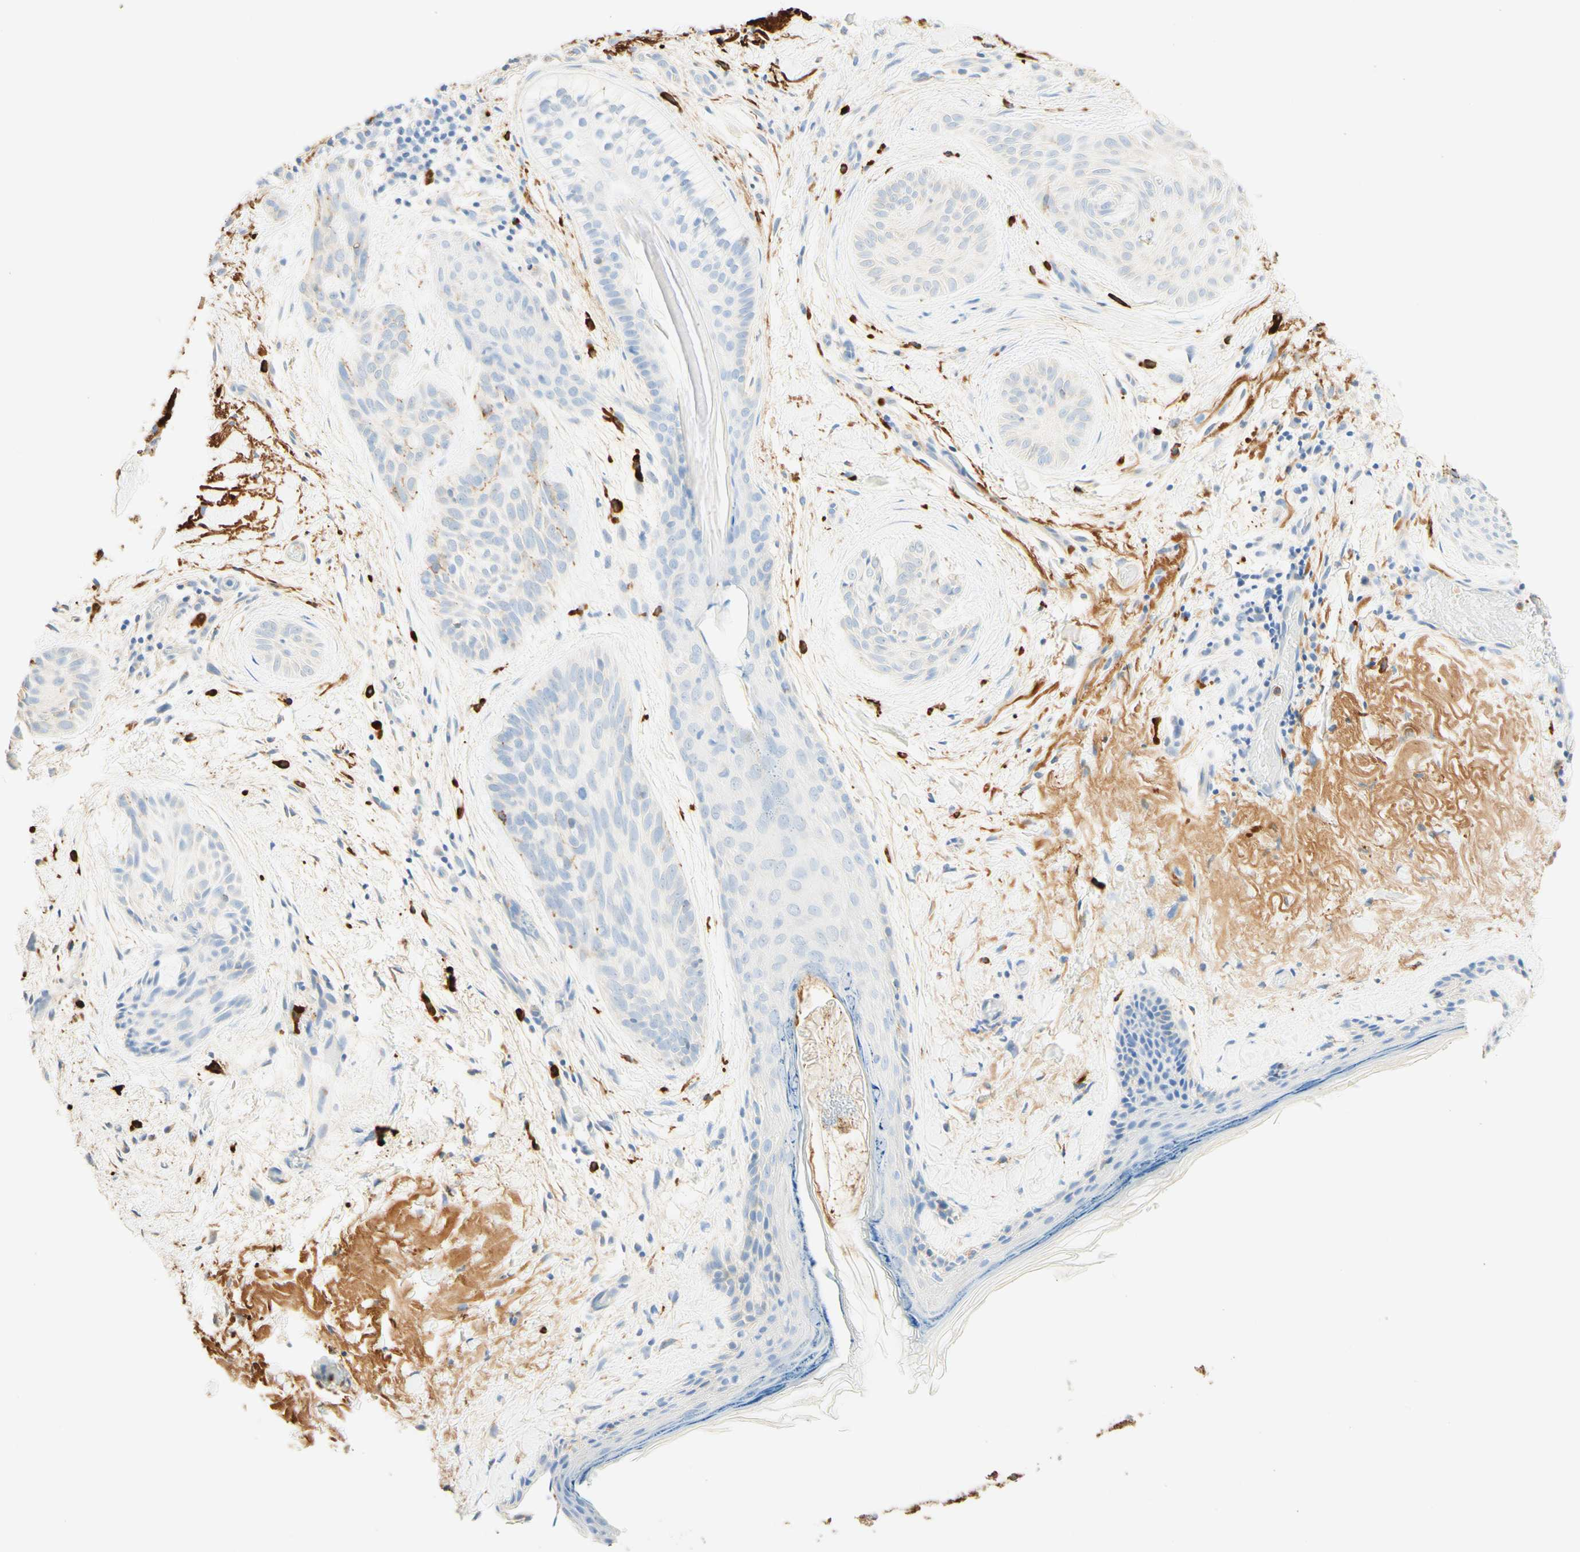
{"staining": {"intensity": "negative", "quantity": "none", "location": "none"}, "tissue": "skin cancer", "cell_type": "Tumor cells", "image_type": "cancer", "snomed": [{"axis": "morphology", "description": "Normal tissue, NOS"}, {"axis": "morphology", "description": "Basal cell carcinoma"}, {"axis": "topography", "description": "Skin"}], "caption": "Immunohistochemical staining of human skin basal cell carcinoma shows no significant expression in tumor cells.", "gene": "CD63", "patient": {"sex": "female", "age": 71}}